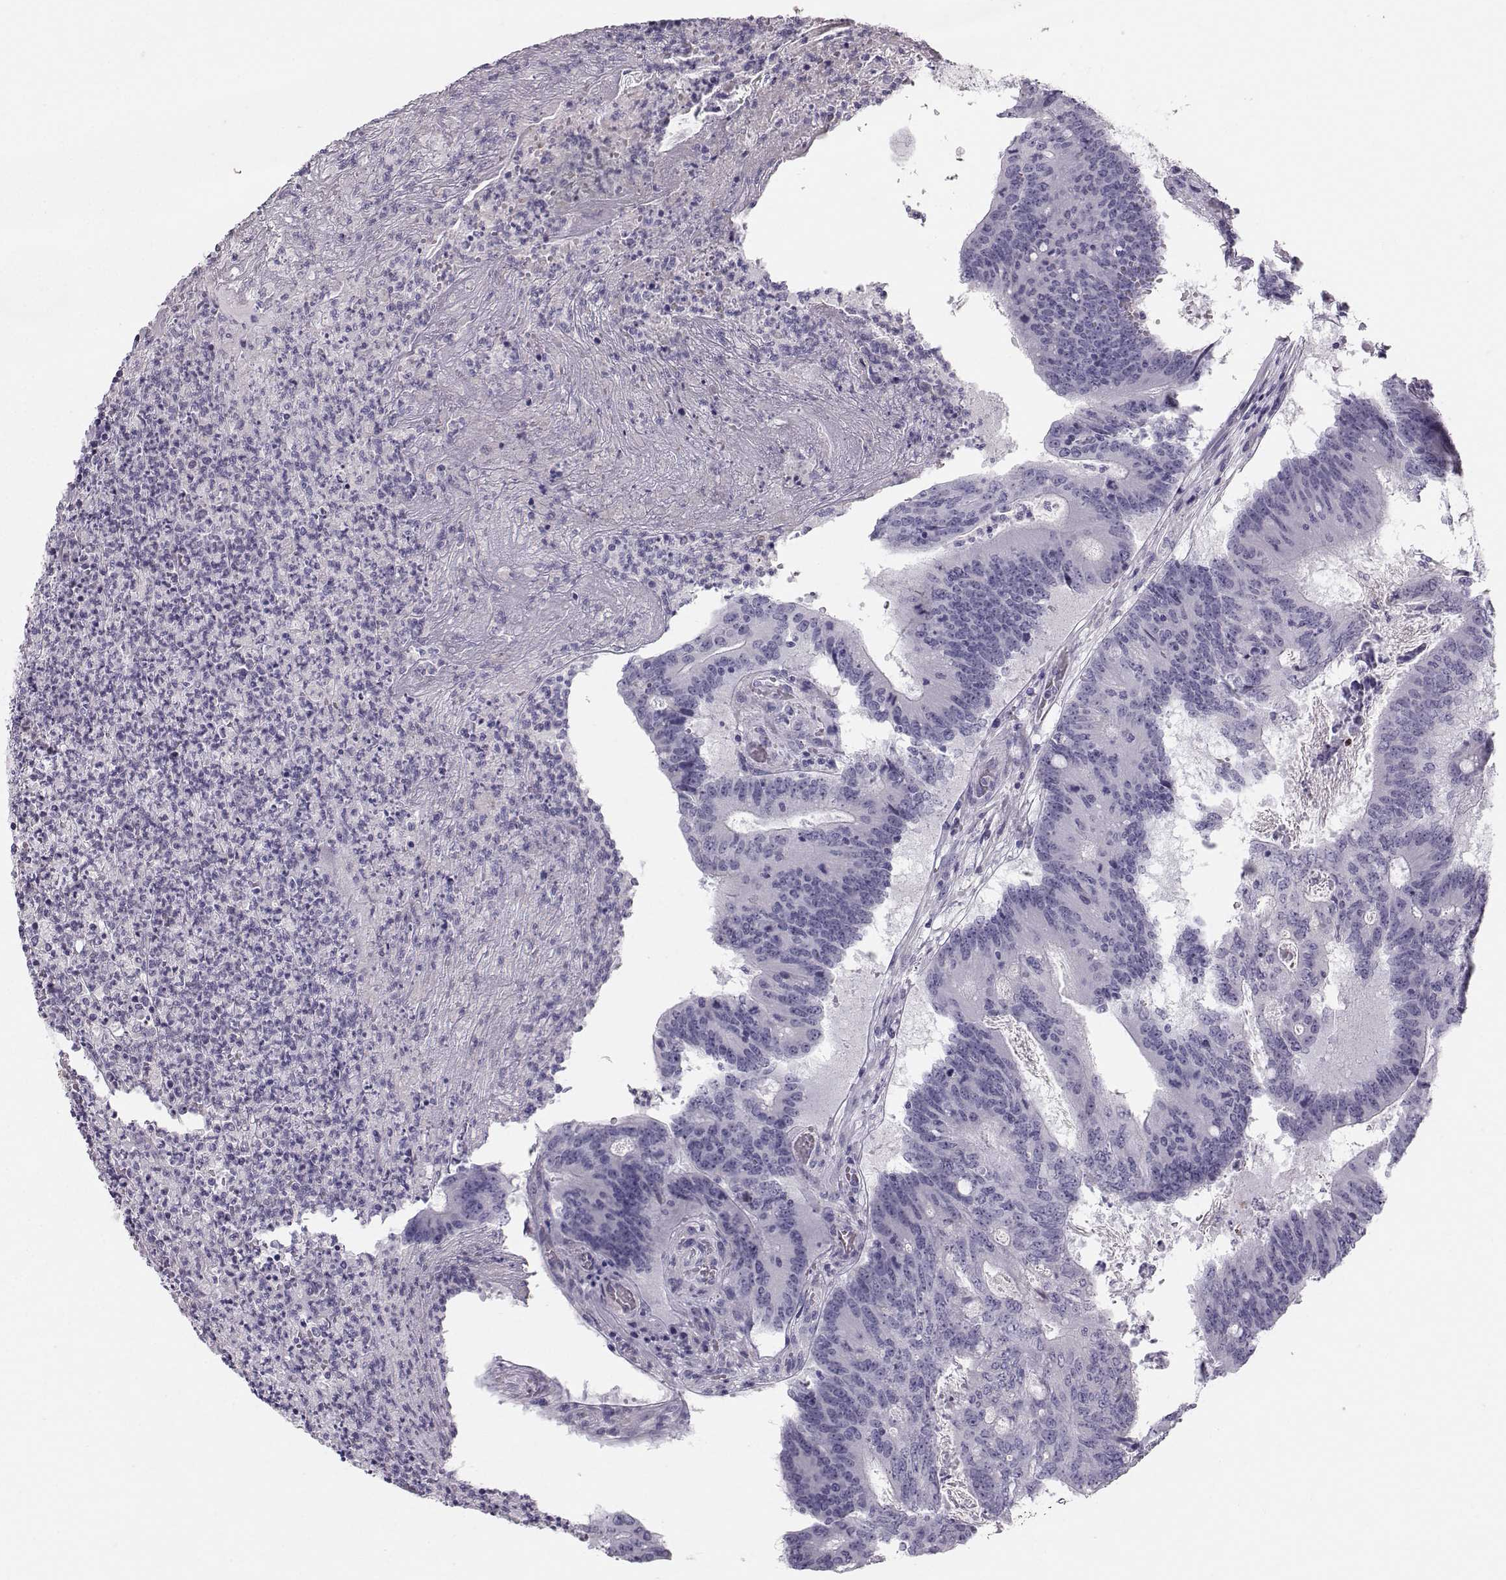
{"staining": {"intensity": "negative", "quantity": "none", "location": "none"}, "tissue": "colorectal cancer", "cell_type": "Tumor cells", "image_type": "cancer", "snomed": [{"axis": "morphology", "description": "Adenocarcinoma, NOS"}, {"axis": "topography", "description": "Colon"}], "caption": "Photomicrograph shows no protein positivity in tumor cells of colorectal adenocarcinoma tissue.", "gene": "CASR", "patient": {"sex": "female", "age": 70}}